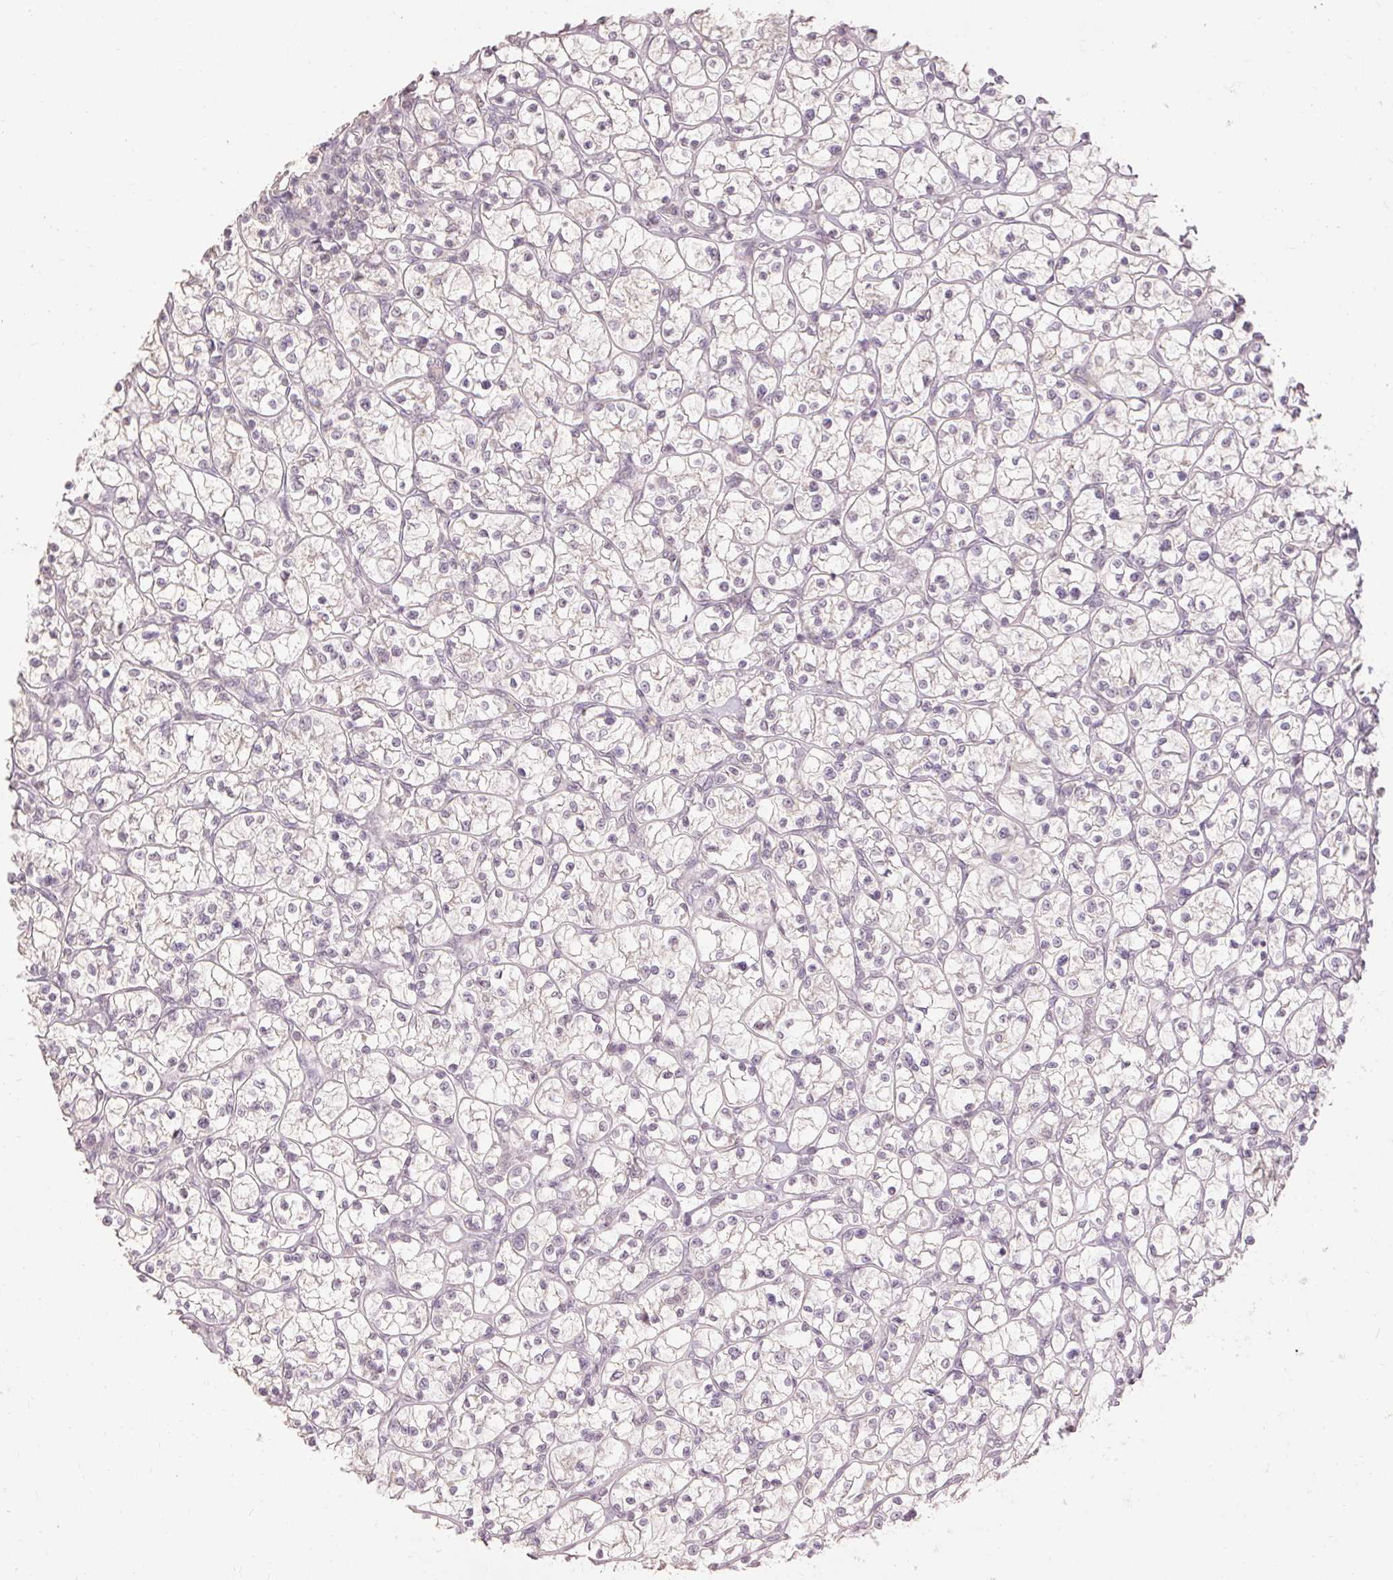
{"staining": {"intensity": "negative", "quantity": "none", "location": "none"}, "tissue": "renal cancer", "cell_type": "Tumor cells", "image_type": "cancer", "snomed": [{"axis": "morphology", "description": "Adenocarcinoma, NOS"}, {"axis": "topography", "description": "Kidney"}], "caption": "Immunohistochemical staining of renal adenocarcinoma shows no significant expression in tumor cells.", "gene": "SKP2", "patient": {"sex": "female", "age": 64}}